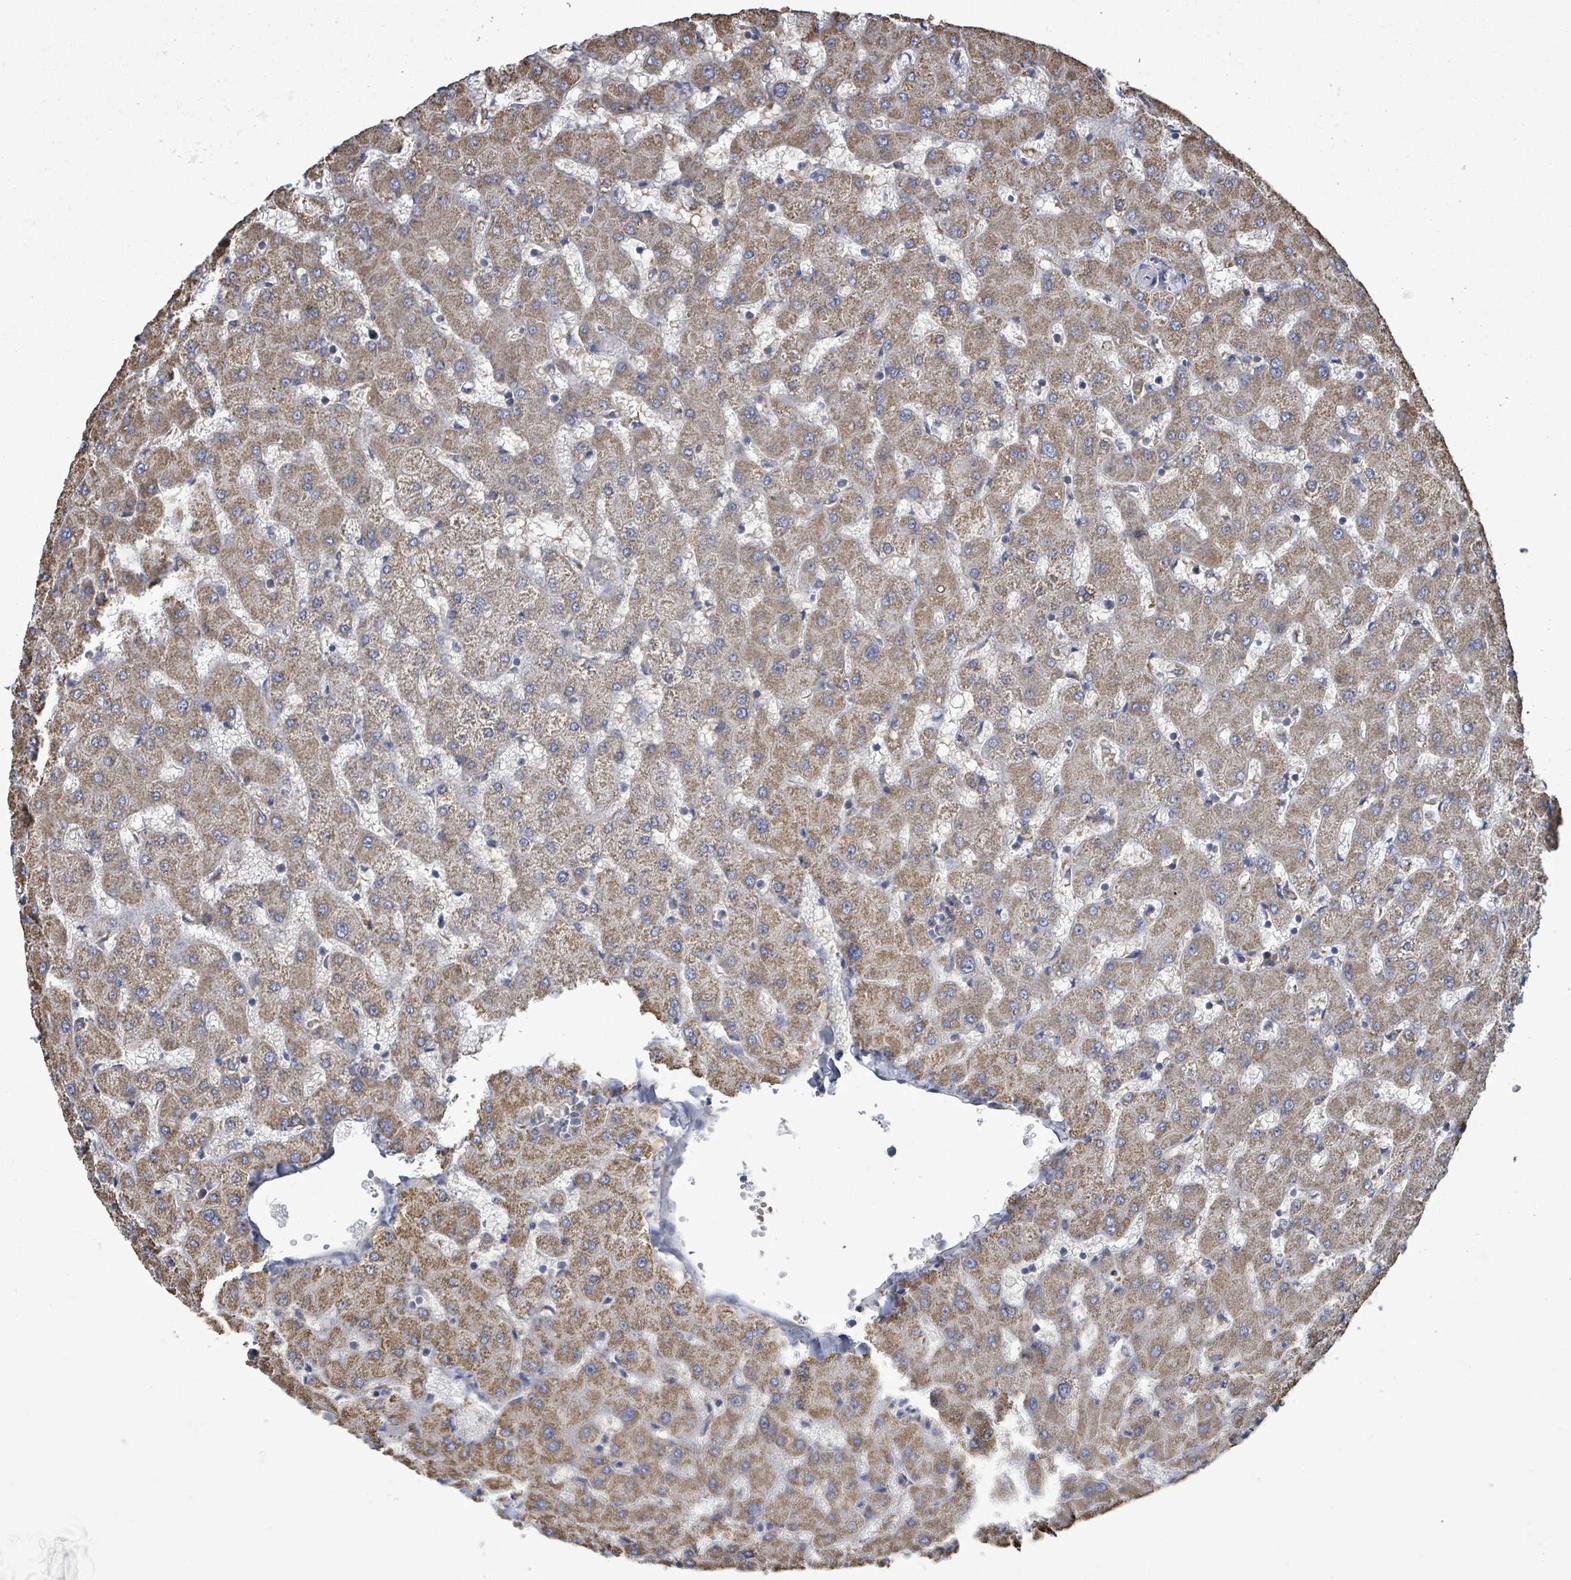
{"staining": {"intensity": "weak", "quantity": "25%-75%", "location": "cytoplasmic/membranous"}, "tissue": "liver", "cell_type": "Cholangiocytes", "image_type": "normal", "snomed": [{"axis": "morphology", "description": "Normal tissue, NOS"}, {"axis": "topography", "description": "Liver"}], "caption": "A brown stain labels weak cytoplasmic/membranous expression of a protein in cholangiocytes of unremarkable liver. The staining was performed using DAB (3,3'-diaminobenzidine) to visualize the protein expression in brown, while the nuclei were stained in blue with hematoxylin (Magnification: 20x).", "gene": "MTMR12", "patient": {"sex": "female", "age": 63}}